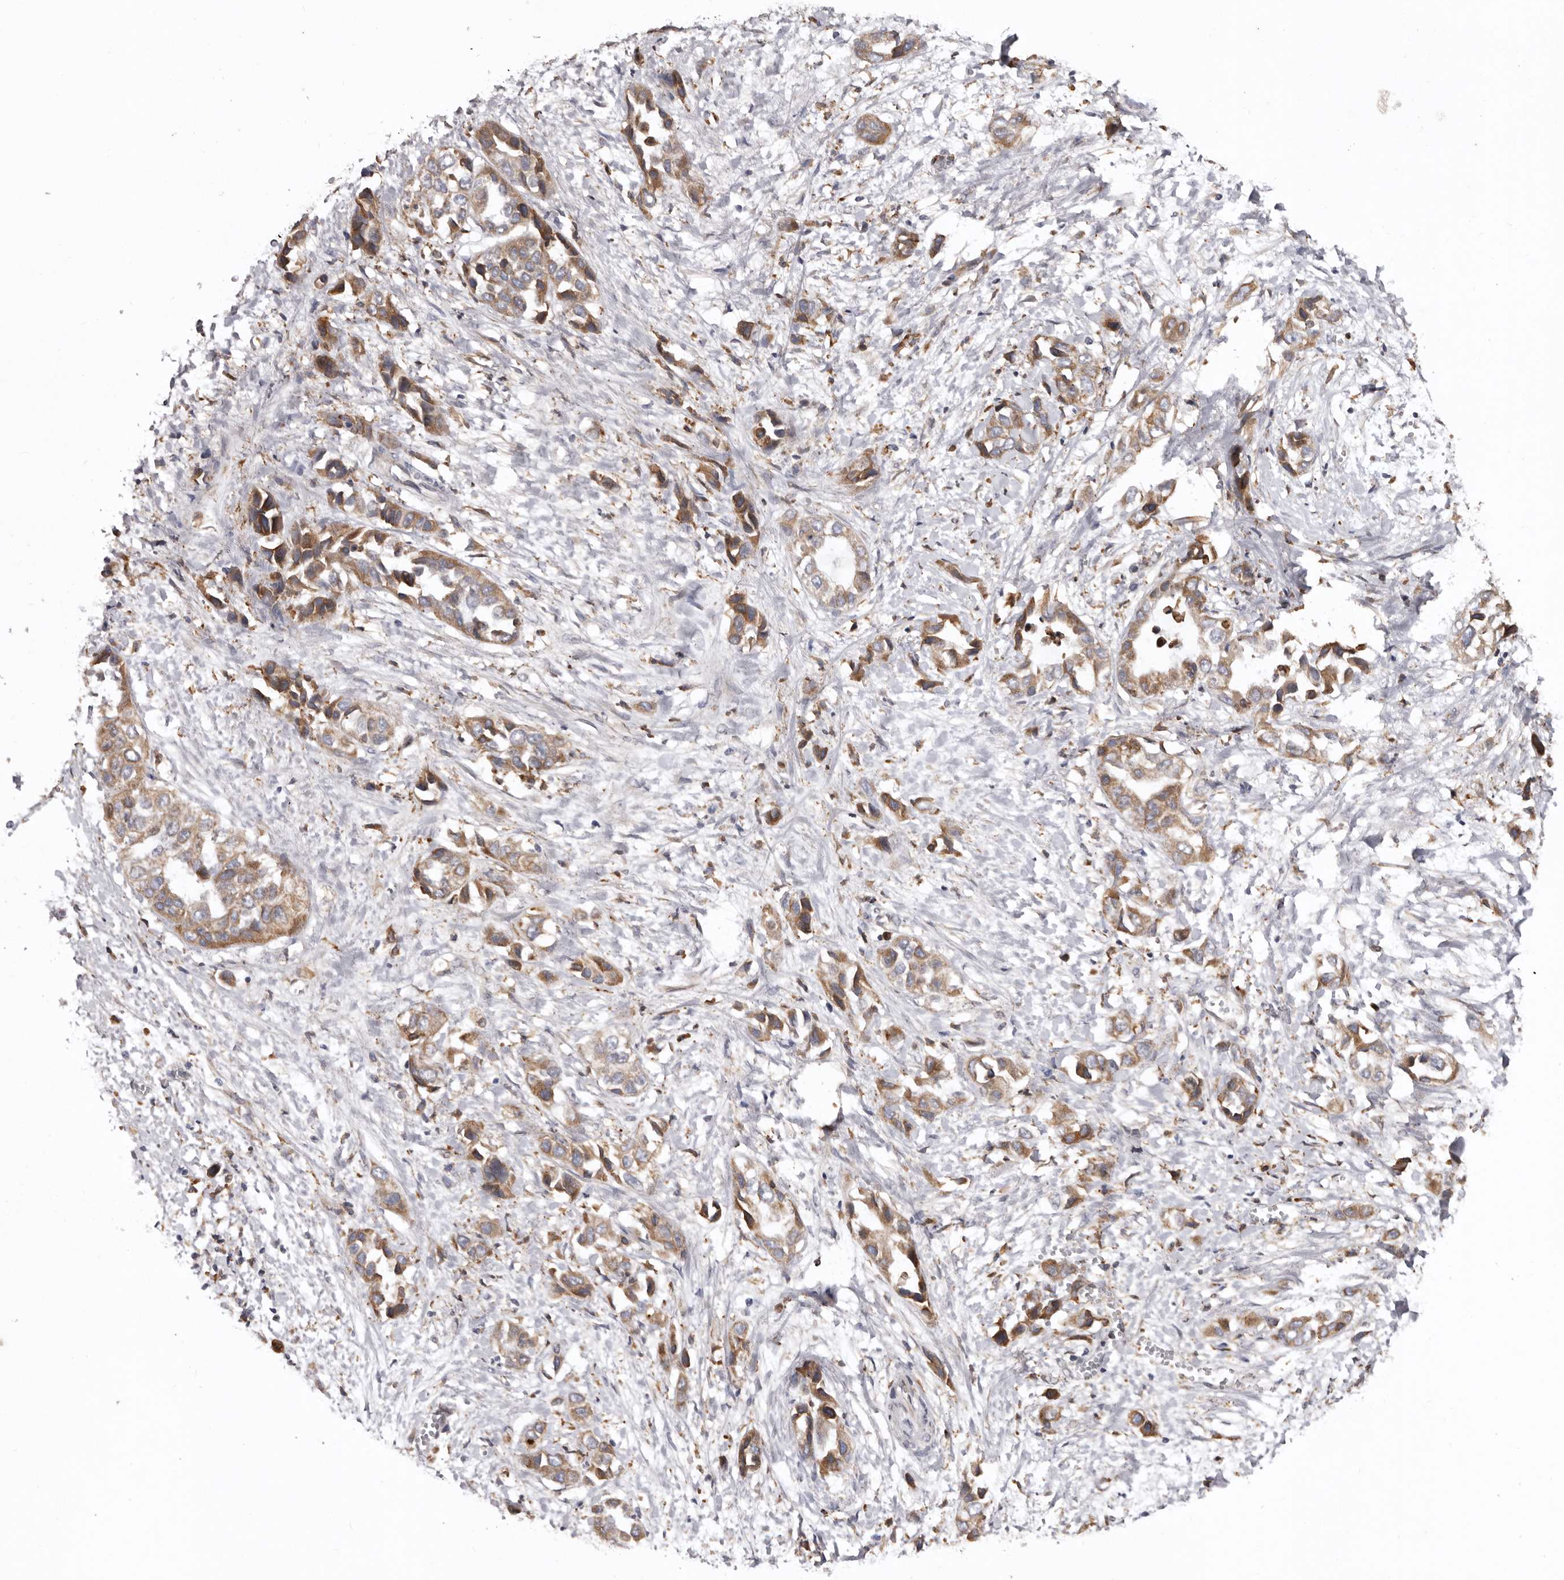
{"staining": {"intensity": "moderate", "quantity": ">75%", "location": "cytoplasmic/membranous"}, "tissue": "liver cancer", "cell_type": "Tumor cells", "image_type": "cancer", "snomed": [{"axis": "morphology", "description": "Cholangiocarcinoma"}, {"axis": "topography", "description": "Liver"}], "caption": "This photomicrograph displays immunohistochemistry staining of human liver cancer (cholangiocarcinoma), with medium moderate cytoplasmic/membranous staining in about >75% of tumor cells.", "gene": "INKA2", "patient": {"sex": "female", "age": 52}}